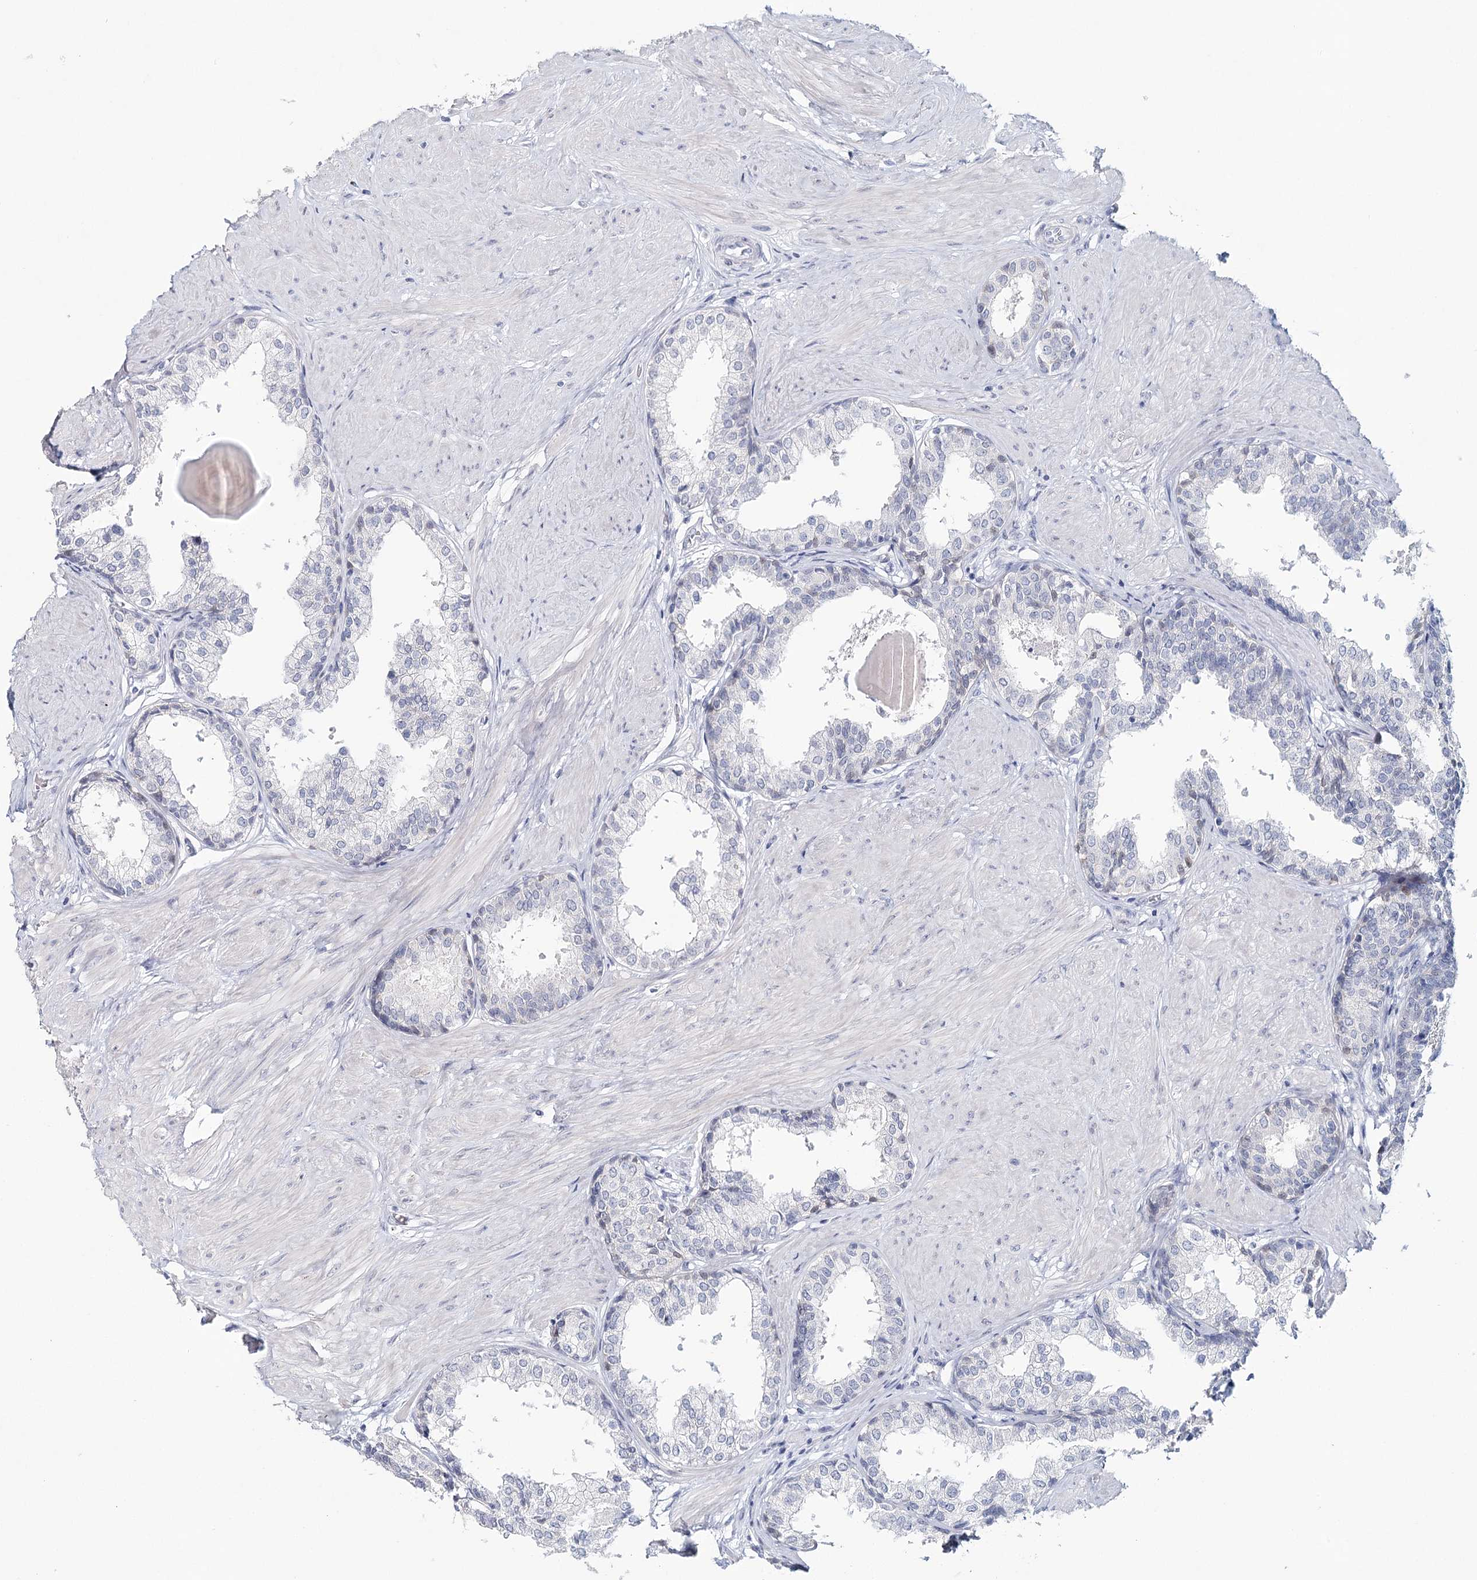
{"staining": {"intensity": "negative", "quantity": "none", "location": "none"}, "tissue": "prostate", "cell_type": "Glandular cells", "image_type": "normal", "snomed": [{"axis": "morphology", "description": "Normal tissue, NOS"}, {"axis": "topography", "description": "Prostate"}], "caption": "This image is of unremarkable prostate stained with IHC to label a protein in brown with the nuclei are counter-stained blue. There is no expression in glandular cells.", "gene": "HSPA4L", "patient": {"sex": "male", "age": 48}}